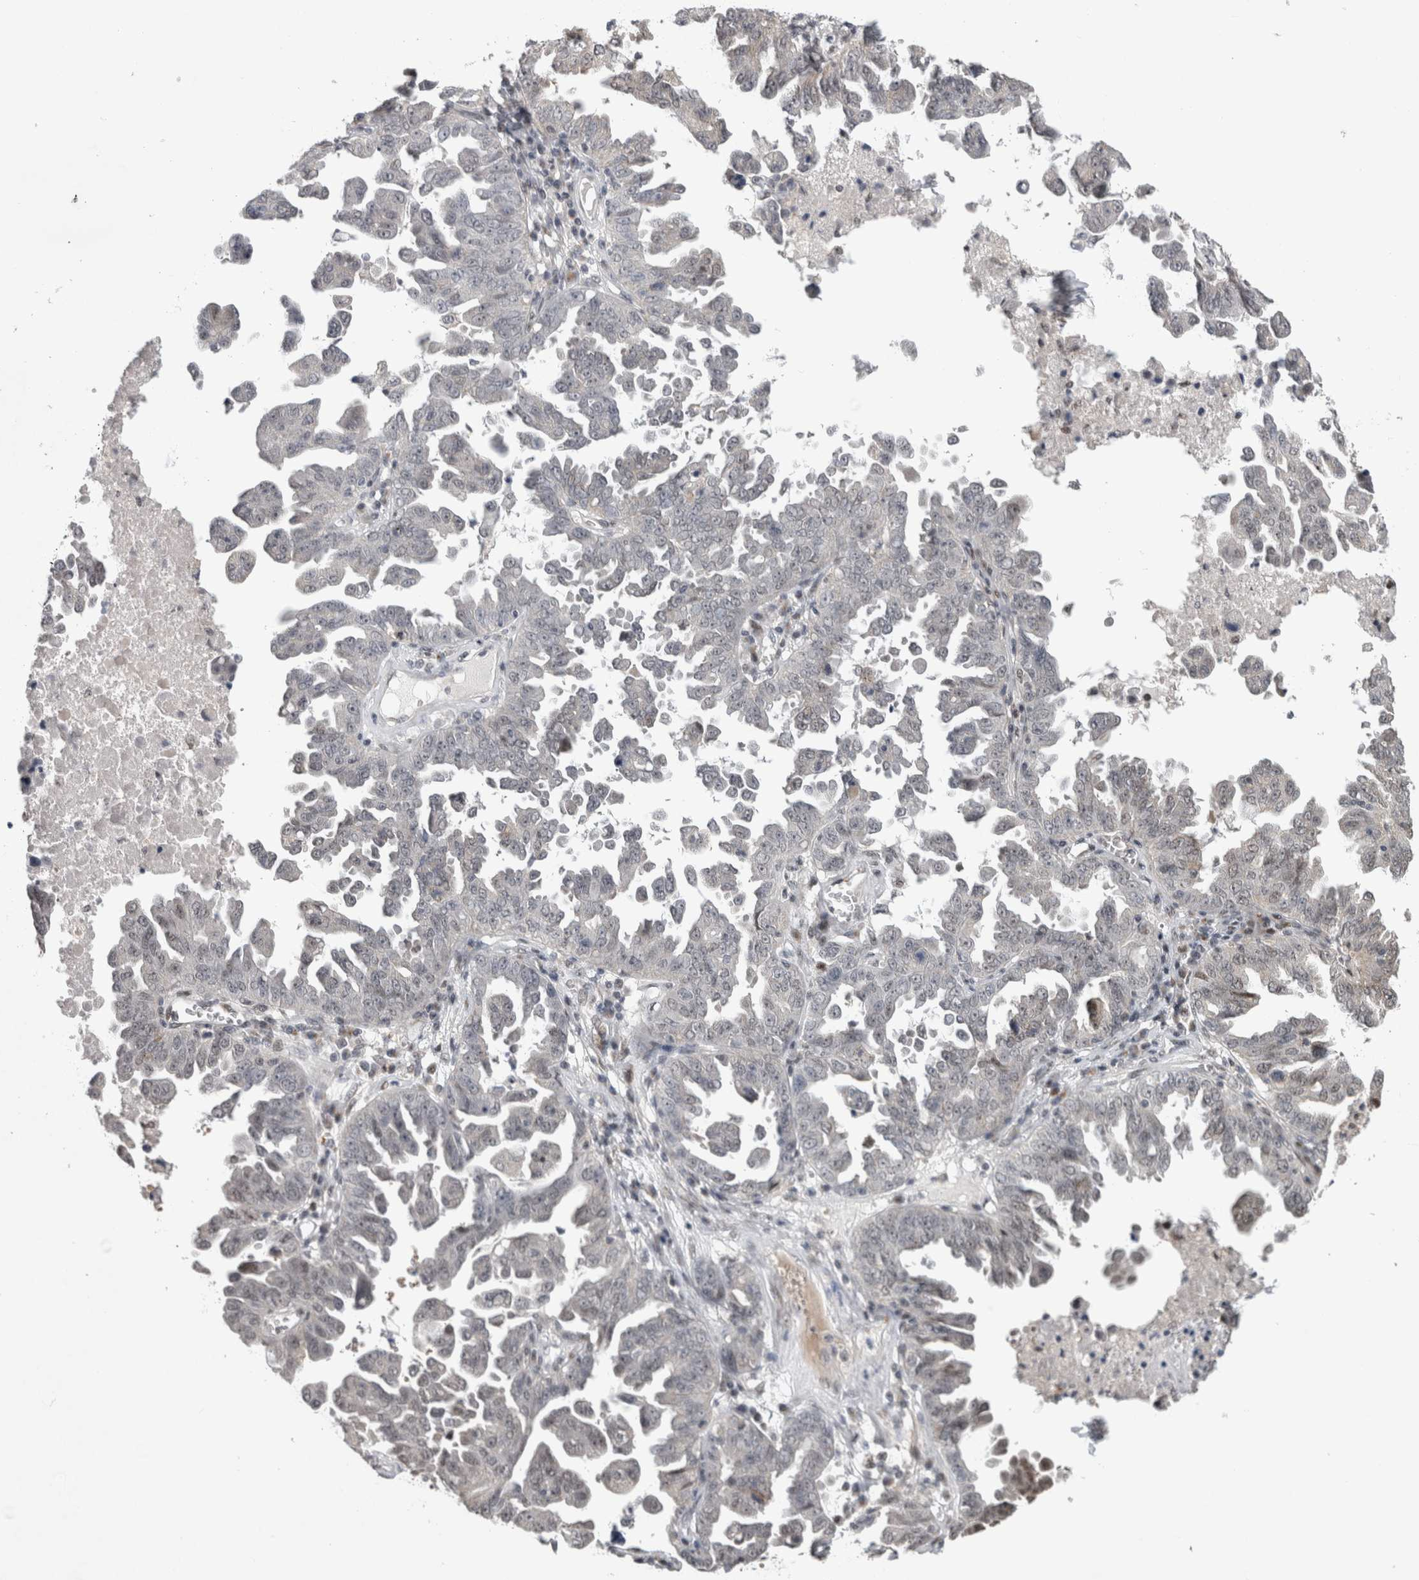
{"staining": {"intensity": "negative", "quantity": "none", "location": "none"}, "tissue": "ovarian cancer", "cell_type": "Tumor cells", "image_type": "cancer", "snomed": [{"axis": "morphology", "description": "Carcinoma, endometroid"}, {"axis": "topography", "description": "Ovary"}], "caption": "Immunohistochemistry micrograph of neoplastic tissue: human endometroid carcinoma (ovarian) stained with DAB (3,3'-diaminobenzidine) shows no significant protein positivity in tumor cells.", "gene": "IFI44", "patient": {"sex": "female", "age": 62}}